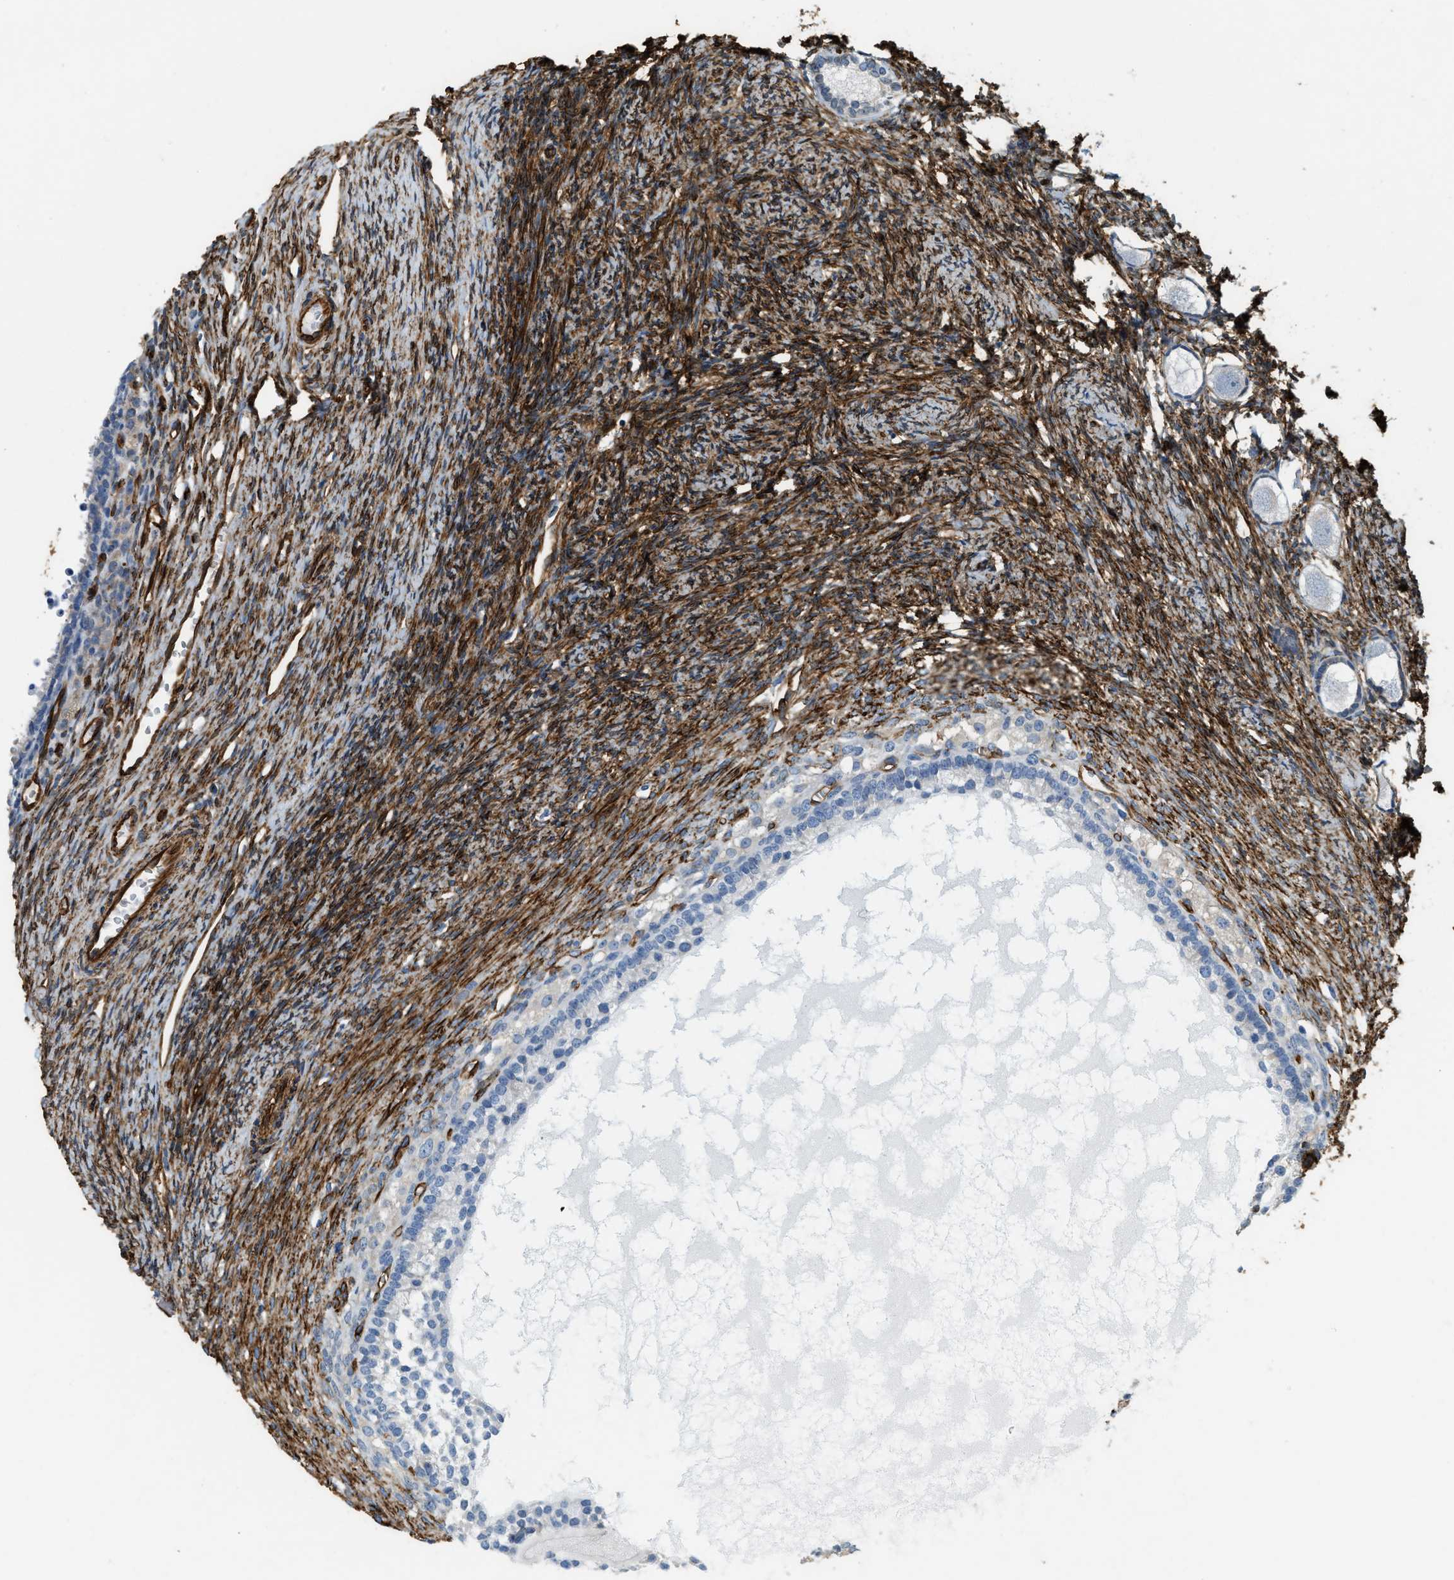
{"staining": {"intensity": "negative", "quantity": "none", "location": "none"}, "tissue": "ovary", "cell_type": "Follicle cells", "image_type": "normal", "snomed": [{"axis": "morphology", "description": "Normal tissue, NOS"}, {"axis": "topography", "description": "Ovary"}], "caption": "Immunohistochemistry photomicrograph of normal ovary stained for a protein (brown), which reveals no expression in follicle cells. (Stains: DAB (3,3'-diaminobenzidine) immunohistochemistry (IHC) with hematoxylin counter stain, Microscopy: brightfield microscopy at high magnification).", "gene": "TMEM43", "patient": {"sex": "female", "age": 27}}